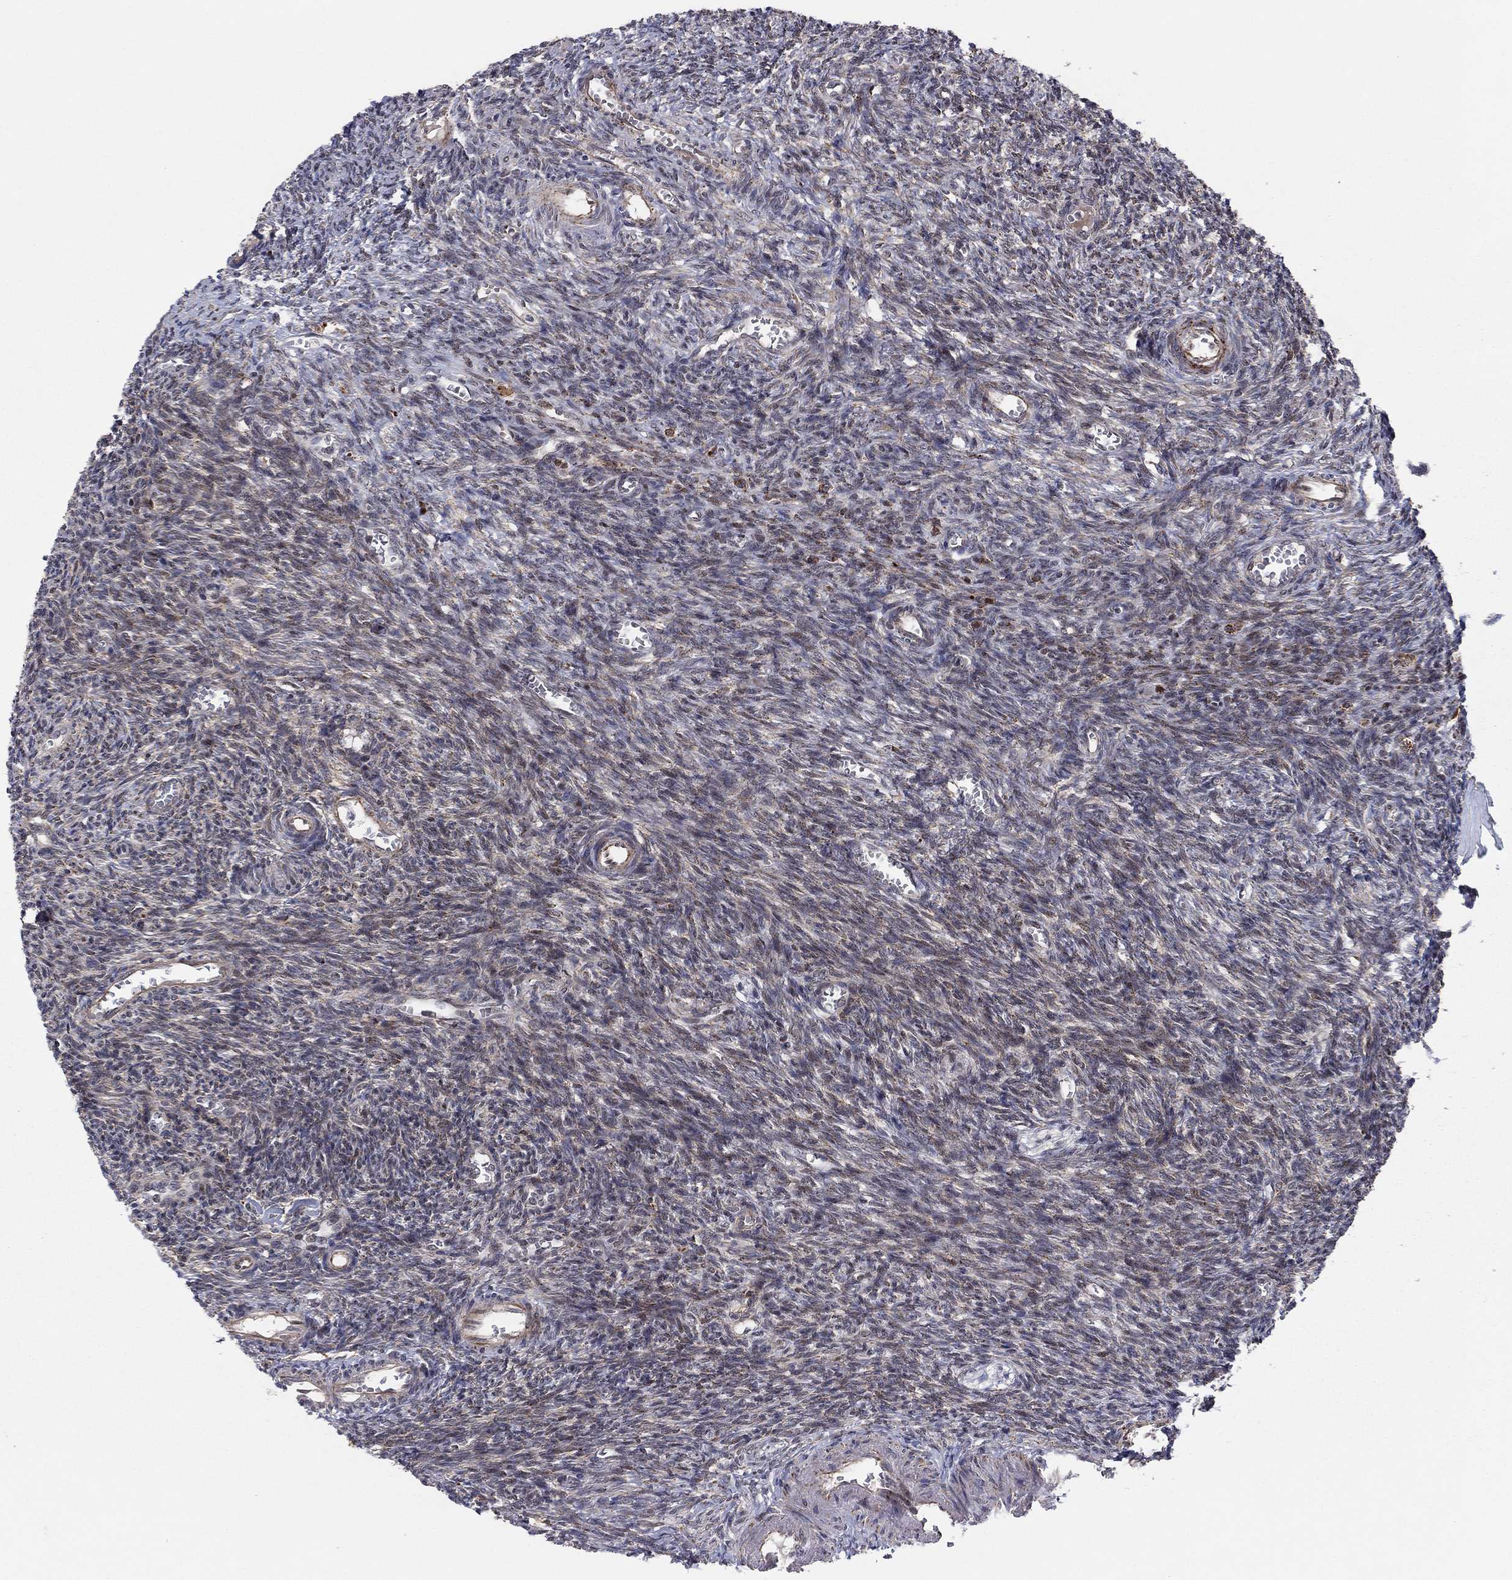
{"staining": {"intensity": "strong", "quantity": ">75%", "location": "cytoplasmic/membranous"}, "tissue": "ovary", "cell_type": "Follicle cells", "image_type": "normal", "snomed": [{"axis": "morphology", "description": "Normal tissue, NOS"}, {"axis": "topography", "description": "Ovary"}], "caption": "IHC photomicrograph of normal ovary: ovary stained using immunohistochemistry displays high levels of strong protein expression localized specifically in the cytoplasmic/membranous of follicle cells, appearing as a cytoplasmic/membranous brown color.", "gene": "ZNF395", "patient": {"sex": "female", "age": 27}}